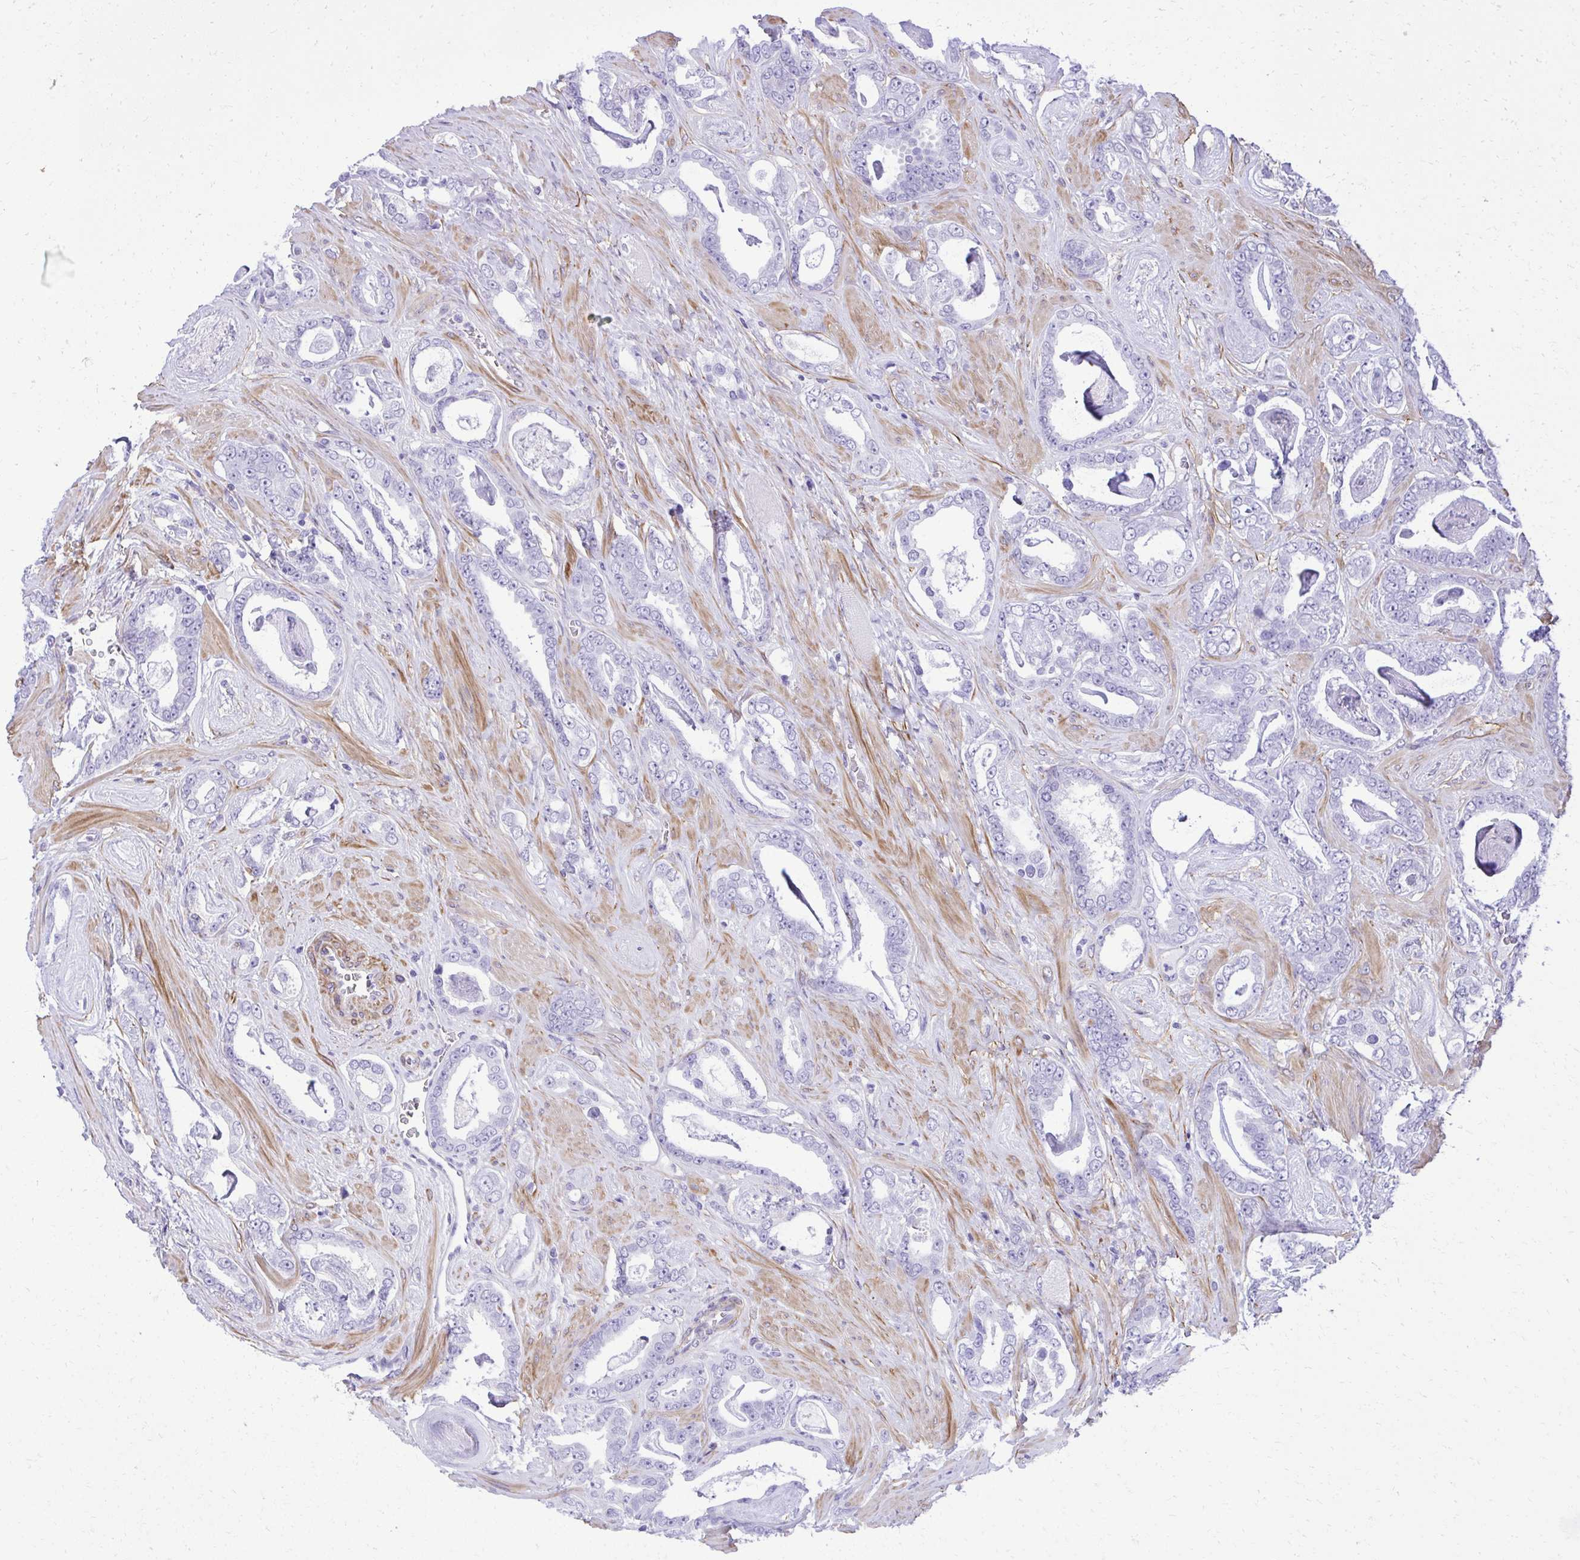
{"staining": {"intensity": "negative", "quantity": "none", "location": "none"}, "tissue": "prostate cancer", "cell_type": "Tumor cells", "image_type": "cancer", "snomed": [{"axis": "morphology", "description": "Adenocarcinoma, High grade"}, {"axis": "topography", "description": "Prostate"}], "caption": "DAB (3,3'-diaminobenzidine) immunohistochemical staining of prostate cancer reveals no significant positivity in tumor cells.", "gene": "PITPNM3", "patient": {"sex": "male", "age": 63}}